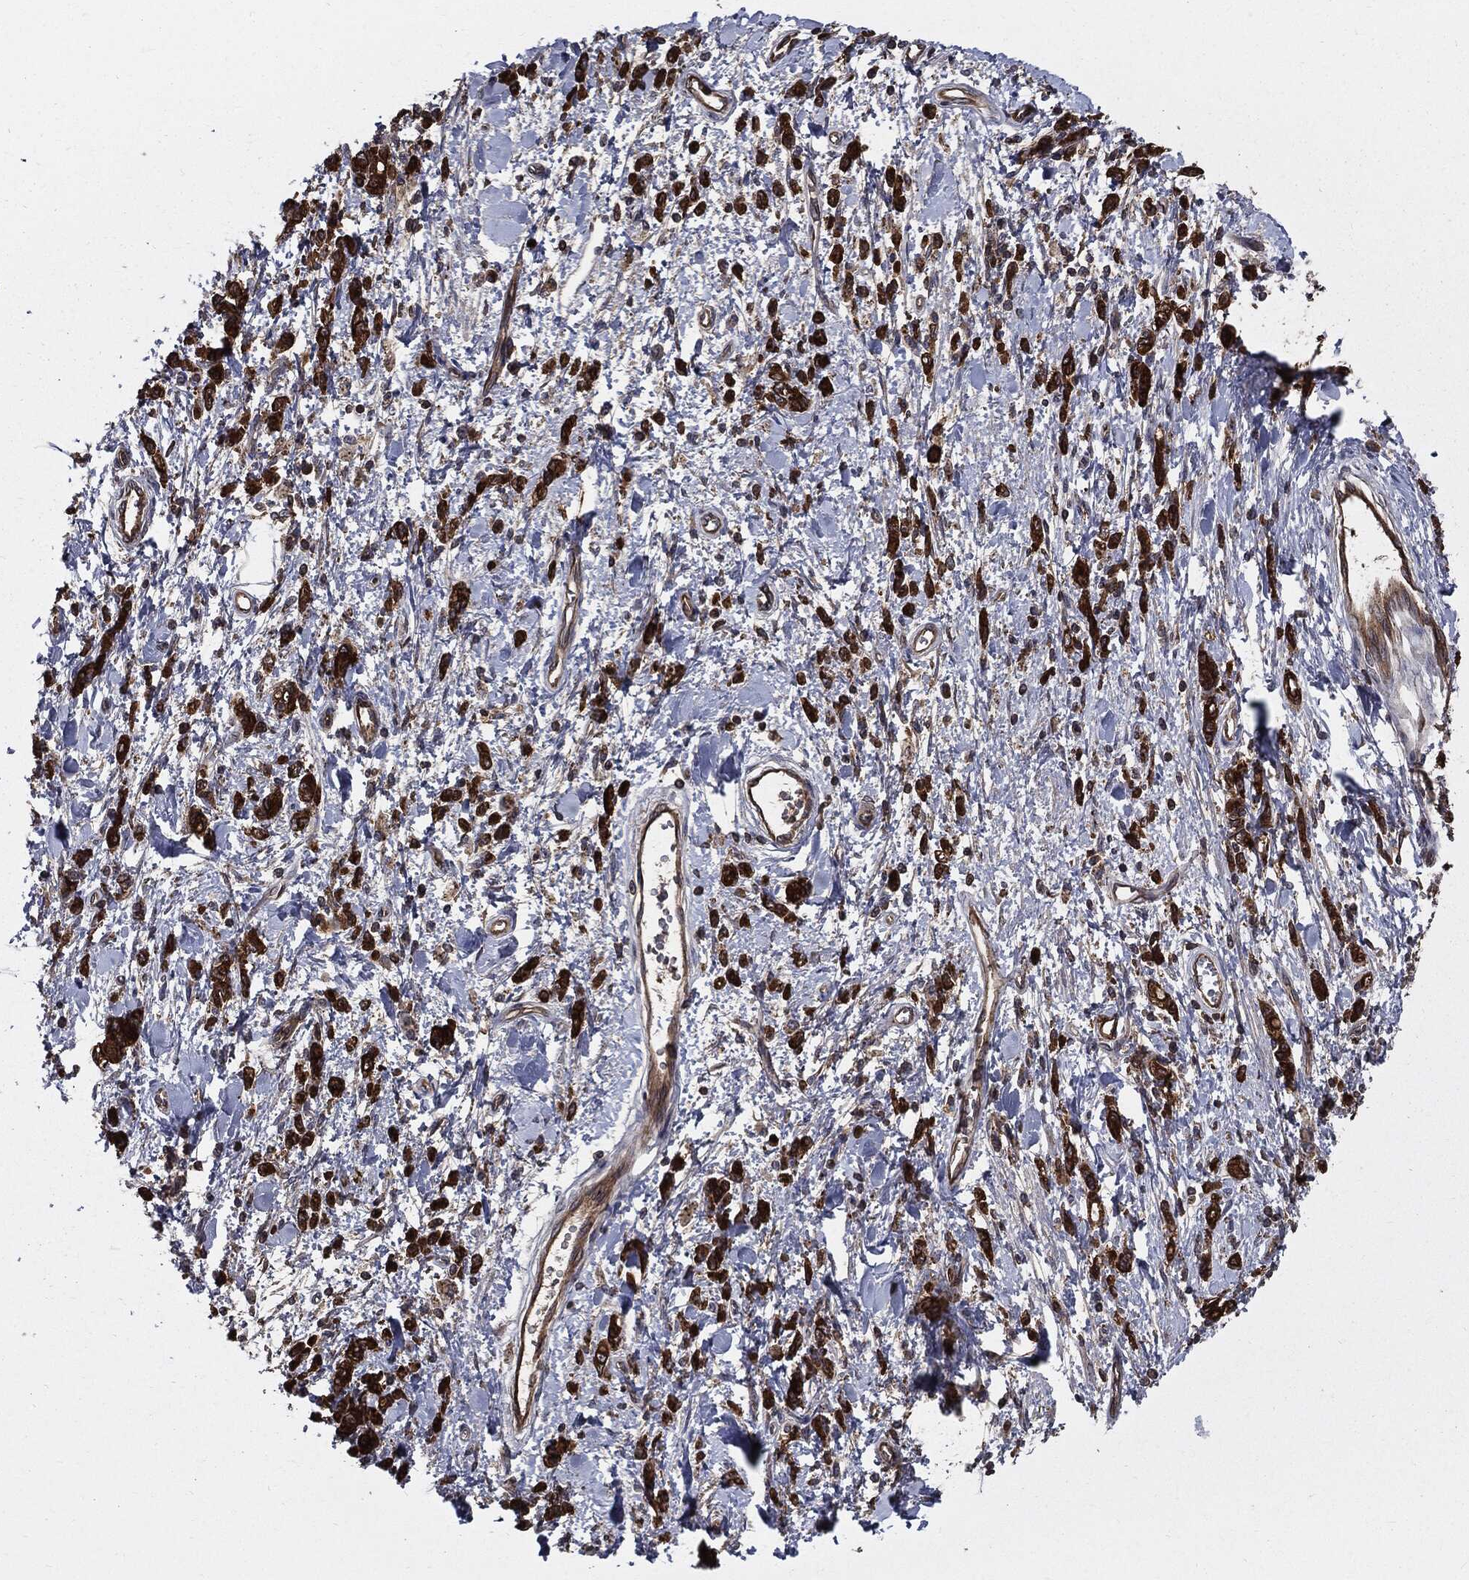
{"staining": {"intensity": "strong", "quantity": ">75%", "location": "cytoplasmic/membranous"}, "tissue": "stomach cancer", "cell_type": "Tumor cells", "image_type": "cancer", "snomed": [{"axis": "morphology", "description": "Adenocarcinoma, NOS"}, {"axis": "topography", "description": "Stomach"}], "caption": "Protein staining of stomach adenocarcinoma tissue exhibits strong cytoplasmic/membranous staining in about >75% of tumor cells. The staining was performed using DAB, with brown indicating positive protein expression. Nuclei are stained blue with hematoxylin.", "gene": "PDCD6IP", "patient": {"sex": "male", "age": 77}}